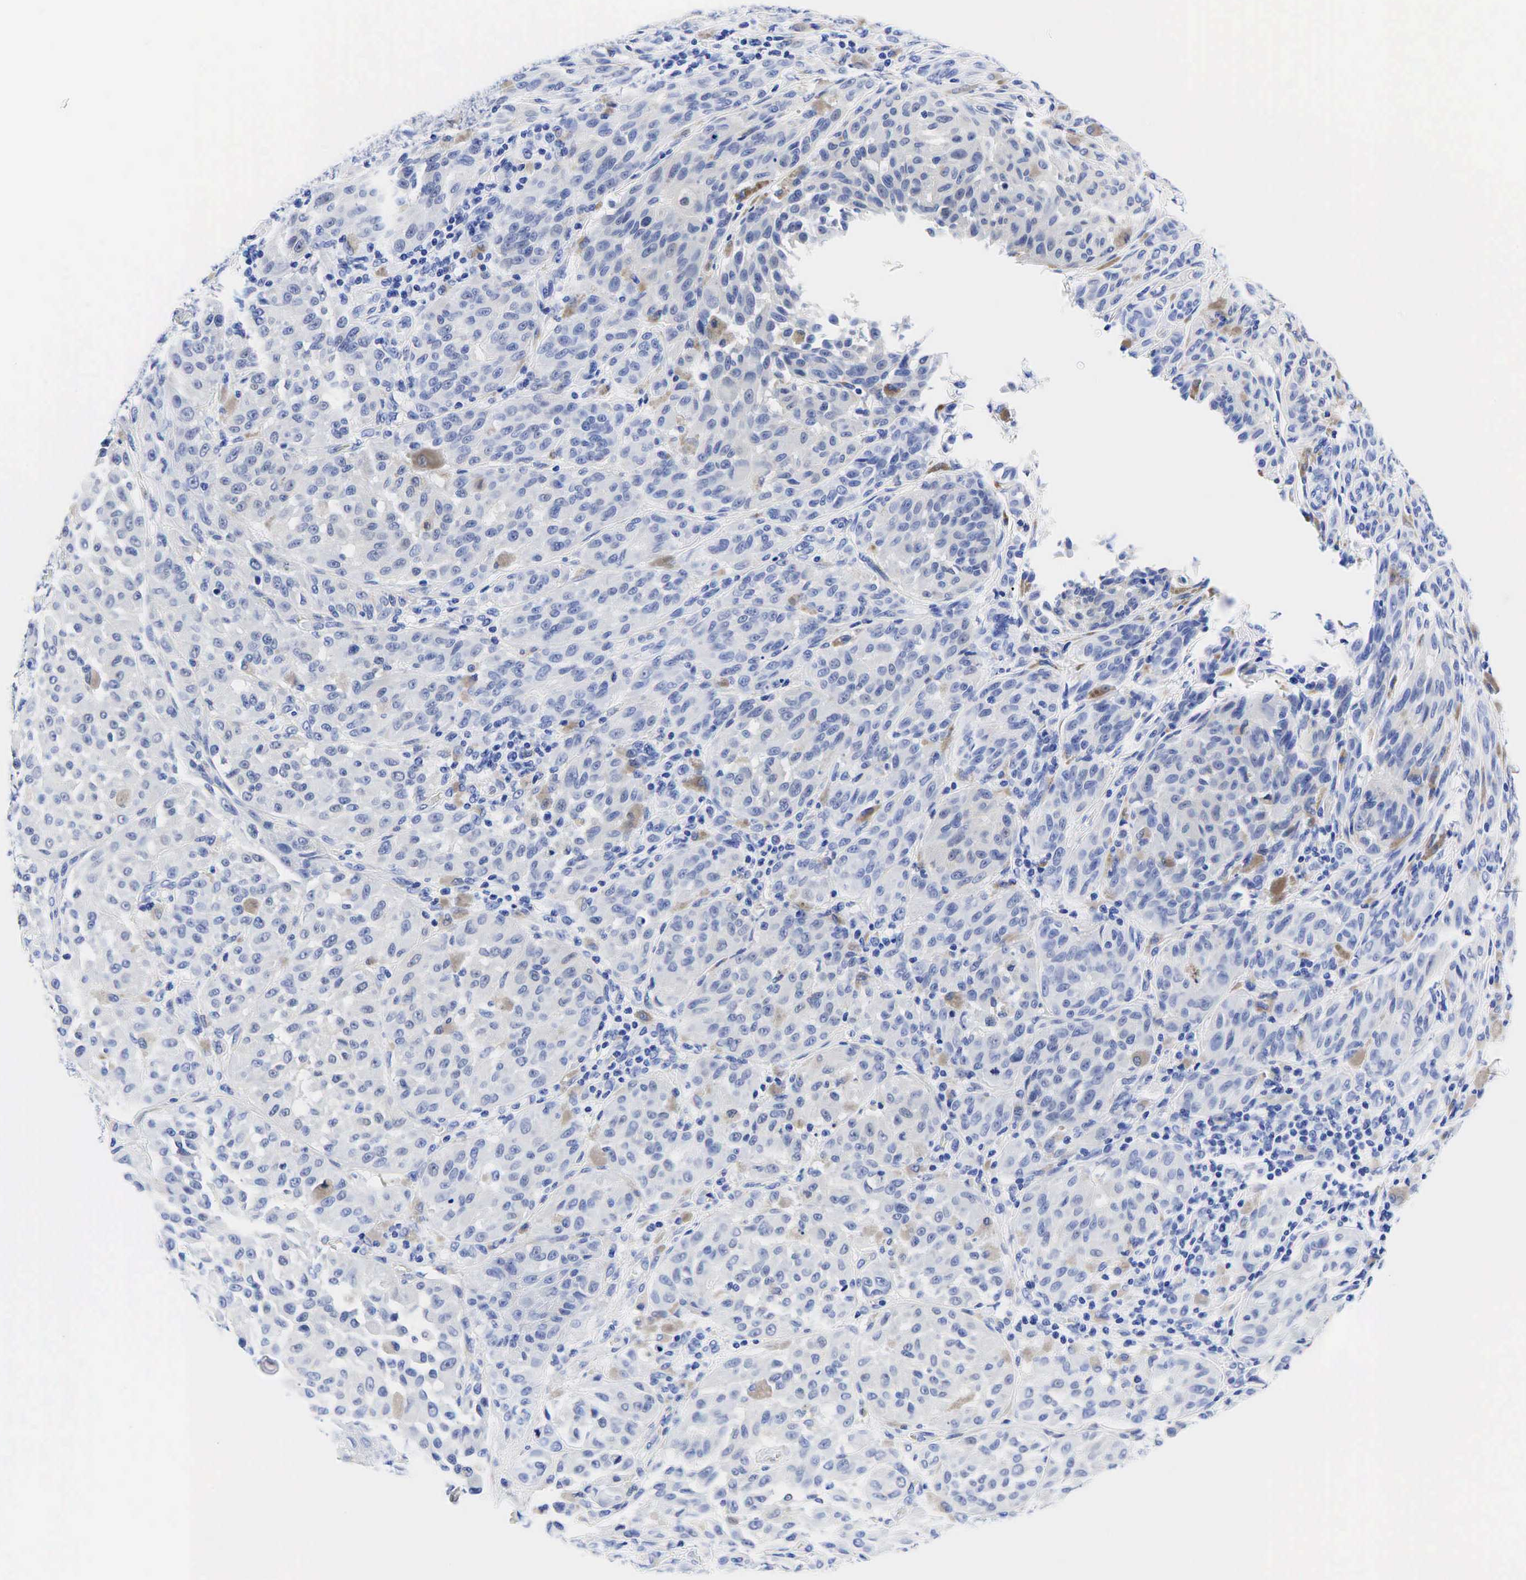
{"staining": {"intensity": "negative", "quantity": "none", "location": "none"}, "tissue": "melanoma", "cell_type": "Tumor cells", "image_type": "cancer", "snomed": [{"axis": "morphology", "description": "Malignant melanoma, NOS"}, {"axis": "topography", "description": "Skin"}], "caption": "An immunohistochemistry (IHC) micrograph of malignant melanoma is shown. There is no staining in tumor cells of malignant melanoma. (DAB immunohistochemistry (IHC) visualized using brightfield microscopy, high magnification).", "gene": "KRT19", "patient": {"sex": "male", "age": 44}}